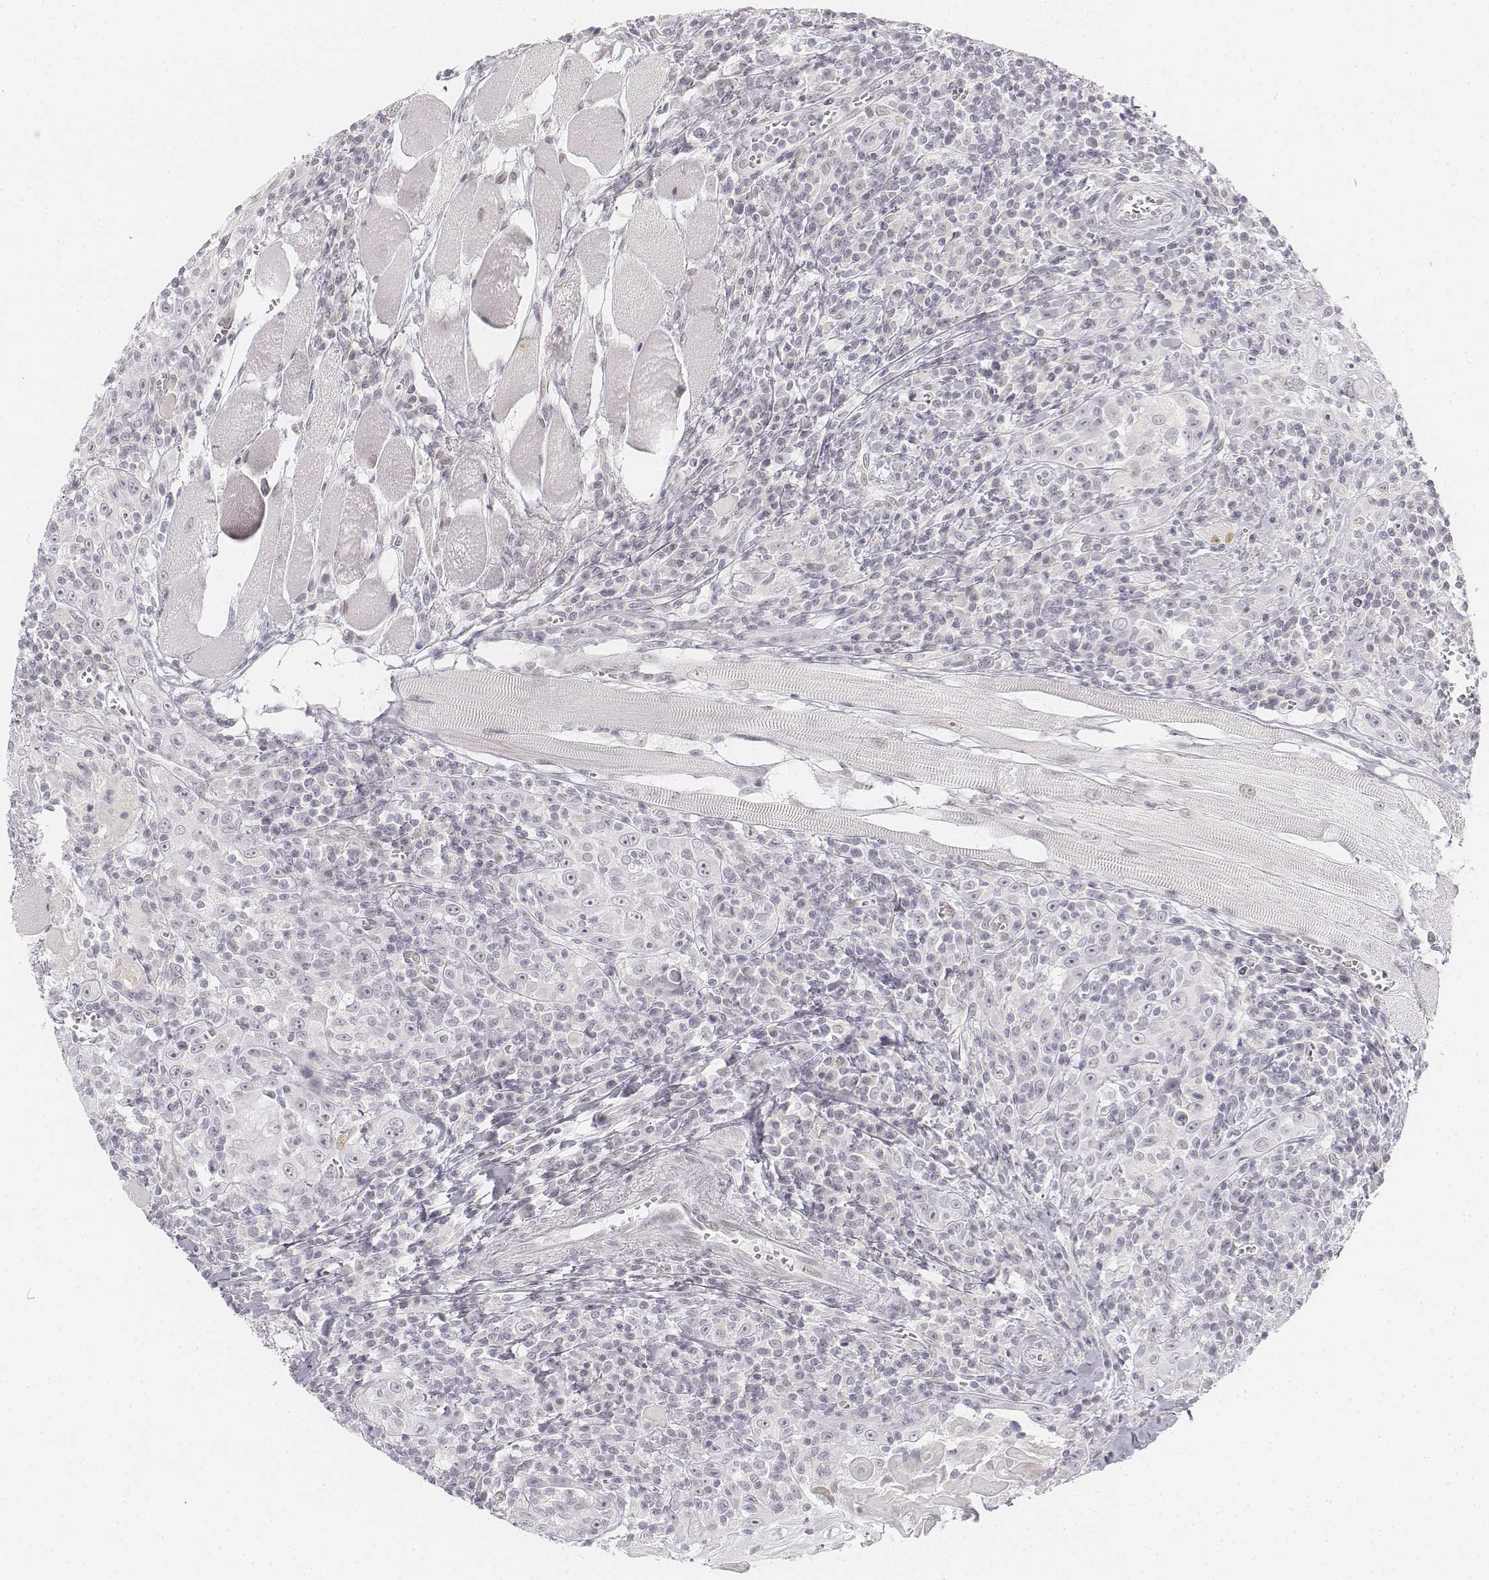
{"staining": {"intensity": "negative", "quantity": "none", "location": "none"}, "tissue": "head and neck cancer", "cell_type": "Tumor cells", "image_type": "cancer", "snomed": [{"axis": "morphology", "description": "Squamous cell carcinoma, NOS"}, {"axis": "topography", "description": "Head-Neck"}], "caption": "Immunohistochemical staining of head and neck cancer displays no significant expression in tumor cells.", "gene": "KRTAP2-1", "patient": {"sex": "male", "age": 52}}